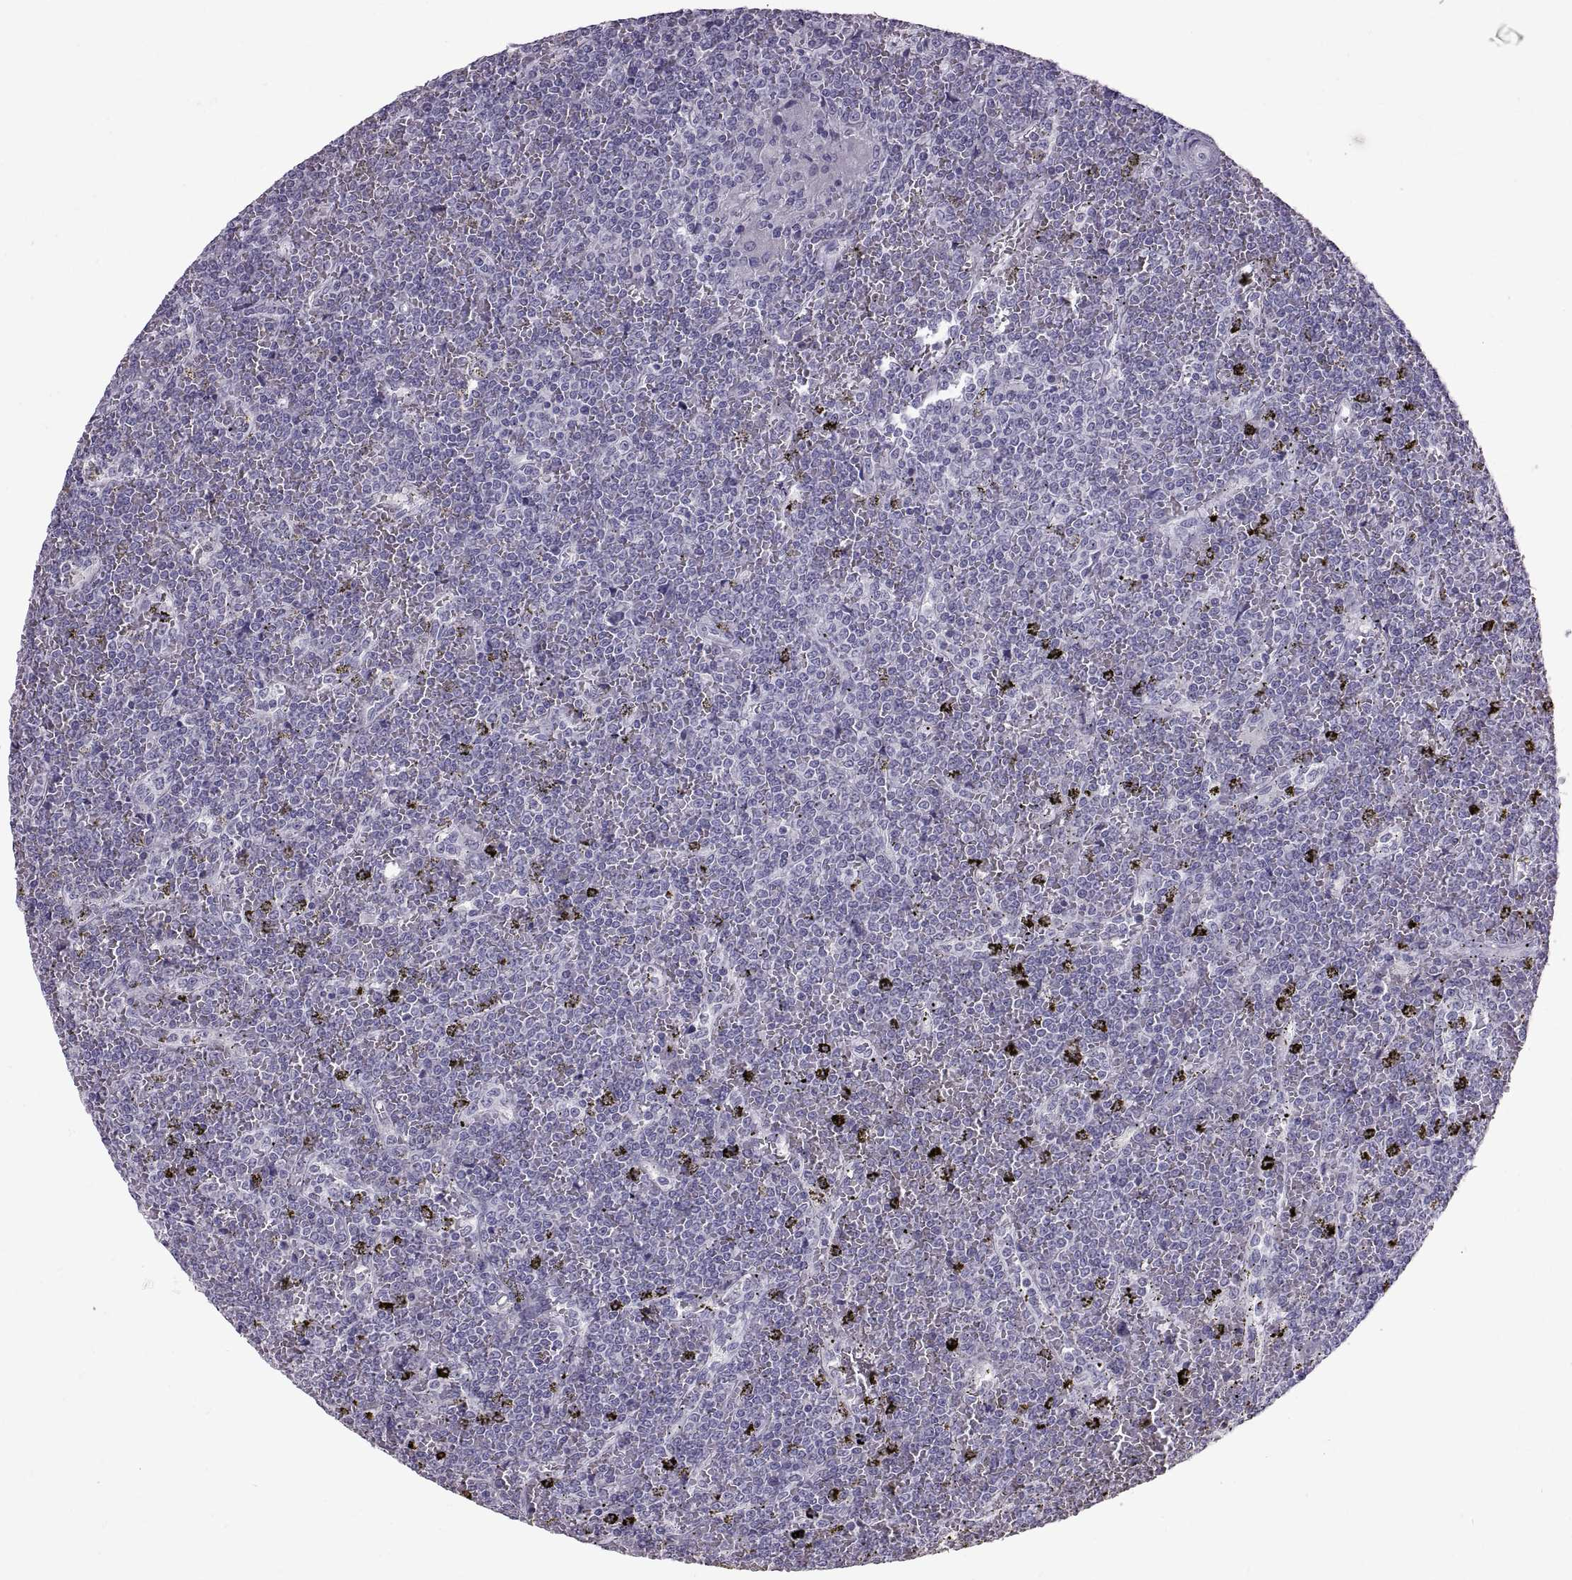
{"staining": {"intensity": "negative", "quantity": "none", "location": "none"}, "tissue": "lymphoma", "cell_type": "Tumor cells", "image_type": "cancer", "snomed": [{"axis": "morphology", "description": "Malignant lymphoma, non-Hodgkin's type, Low grade"}, {"axis": "topography", "description": "Spleen"}], "caption": "Human lymphoma stained for a protein using IHC reveals no expression in tumor cells.", "gene": "SPACDR", "patient": {"sex": "female", "age": 19}}